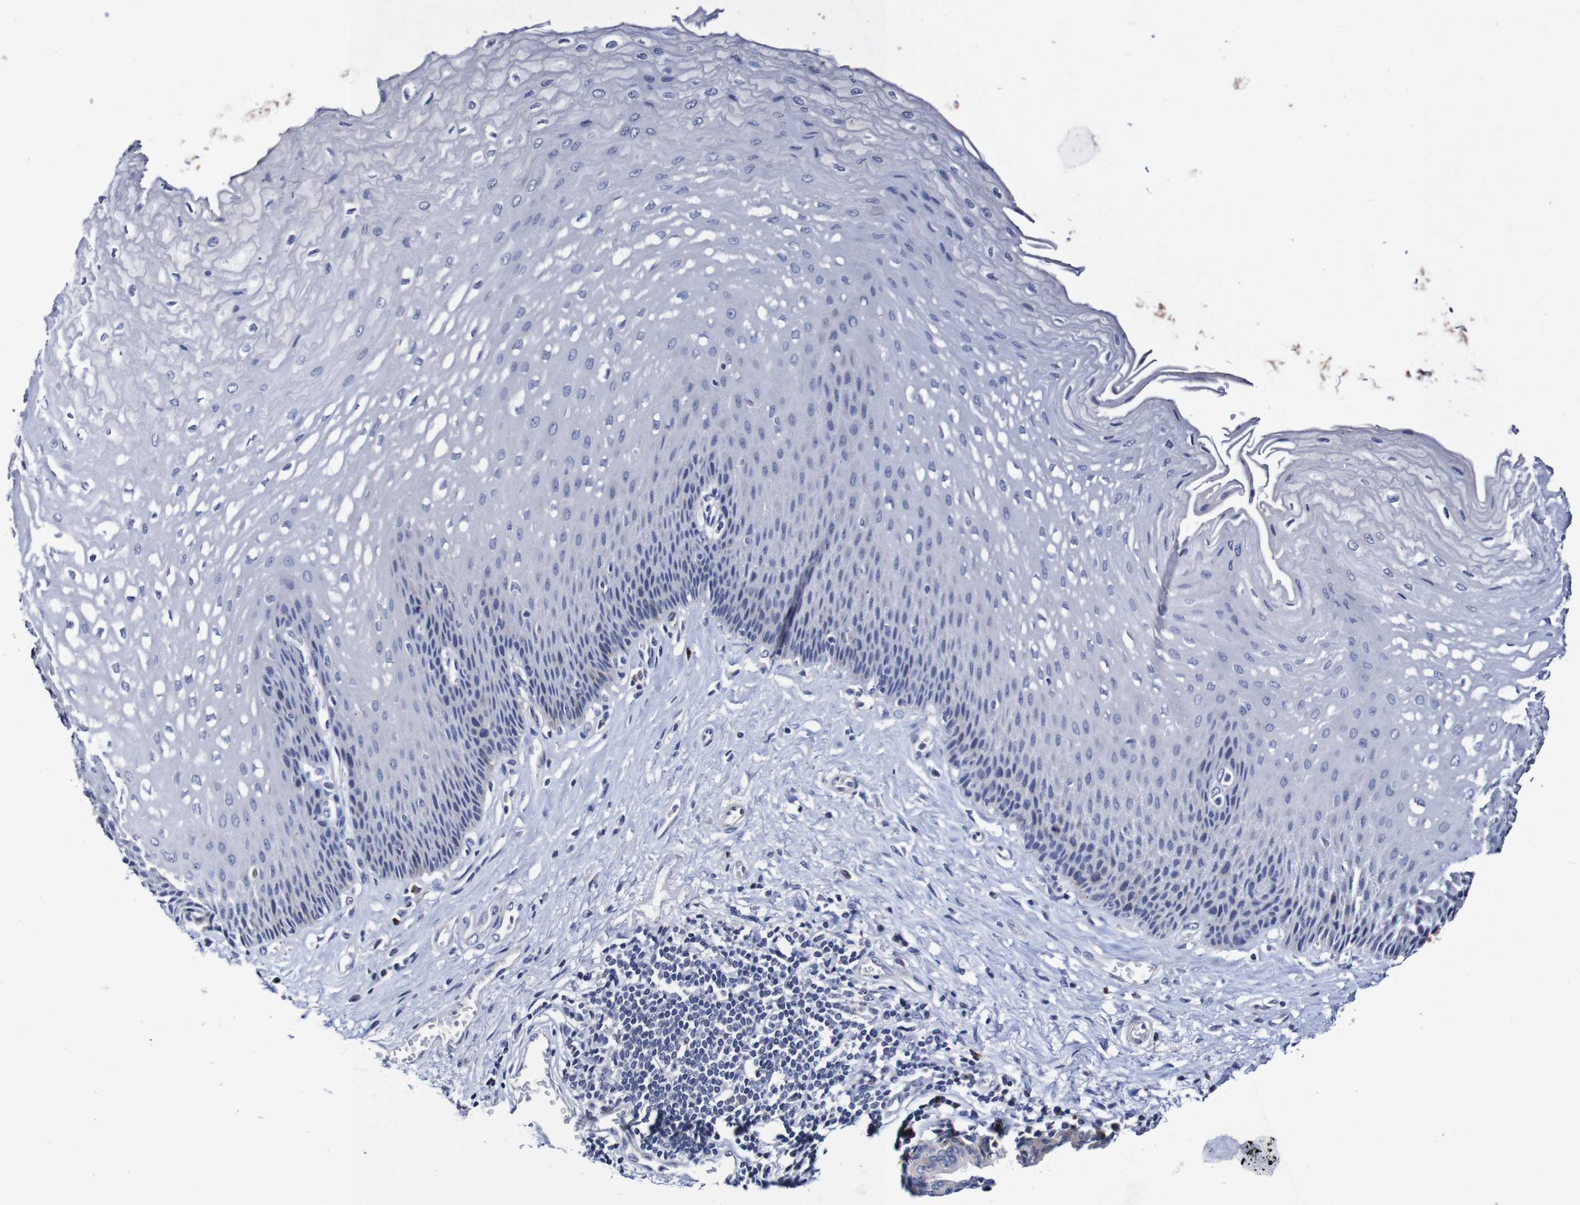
{"staining": {"intensity": "negative", "quantity": "none", "location": "none"}, "tissue": "esophagus", "cell_type": "Squamous epithelial cells", "image_type": "normal", "snomed": [{"axis": "morphology", "description": "Normal tissue, NOS"}, {"axis": "topography", "description": "Esophagus"}], "caption": "Squamous epithelial cells are negative for protein expression in unremarkable human esophagus.", "gene": "ACVR1C", "patient": {"sex": "female", "age": 72}}